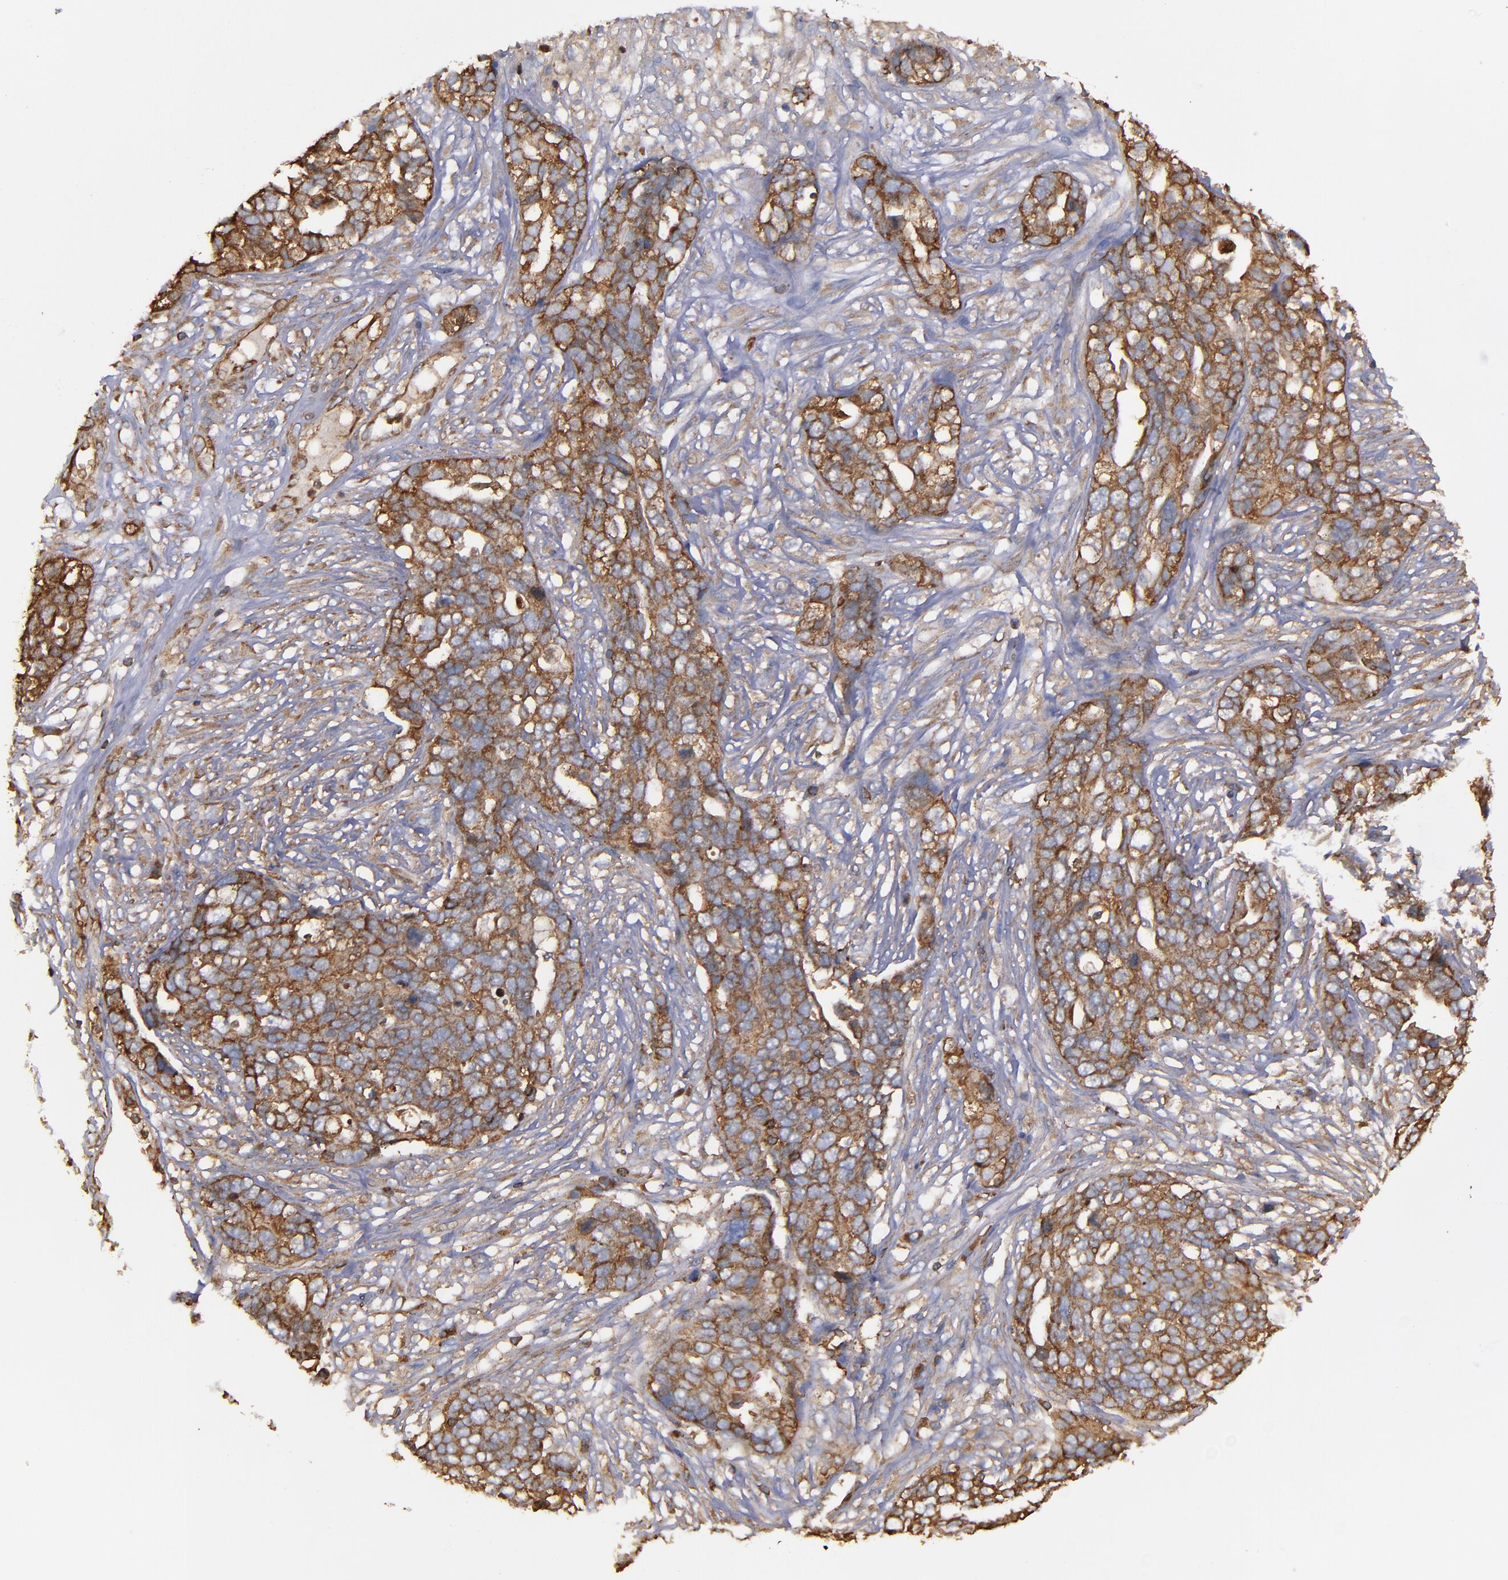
{"staining": {"intensity": "moderate", "quantity": ">75%", "location": "cytoplasmic/membranous"}, "tissue": "ovarian cancer", "cell_type": "Tumor cells", "image_type": "cancer", "snomed": [{"axis": "morphology", "description": "Normal tissue, NOS"}, {"axis": "morphology", "description": "Cystadenocarcinoma, serous, NOS"}, {"axis": "topography", "description": "Fallopian tube"}, {"axis": "topography", "description": "Ovary"}], "caption": "Immunohistochemical staining of human ovarian cancer (serous cystadenocarcinoma) shows moderate cytoplasmic/membranous protein positivity in about >75% of tumor cells.", "gene": "ACTN4", "patient": {"sex": "female", "age": 56}}